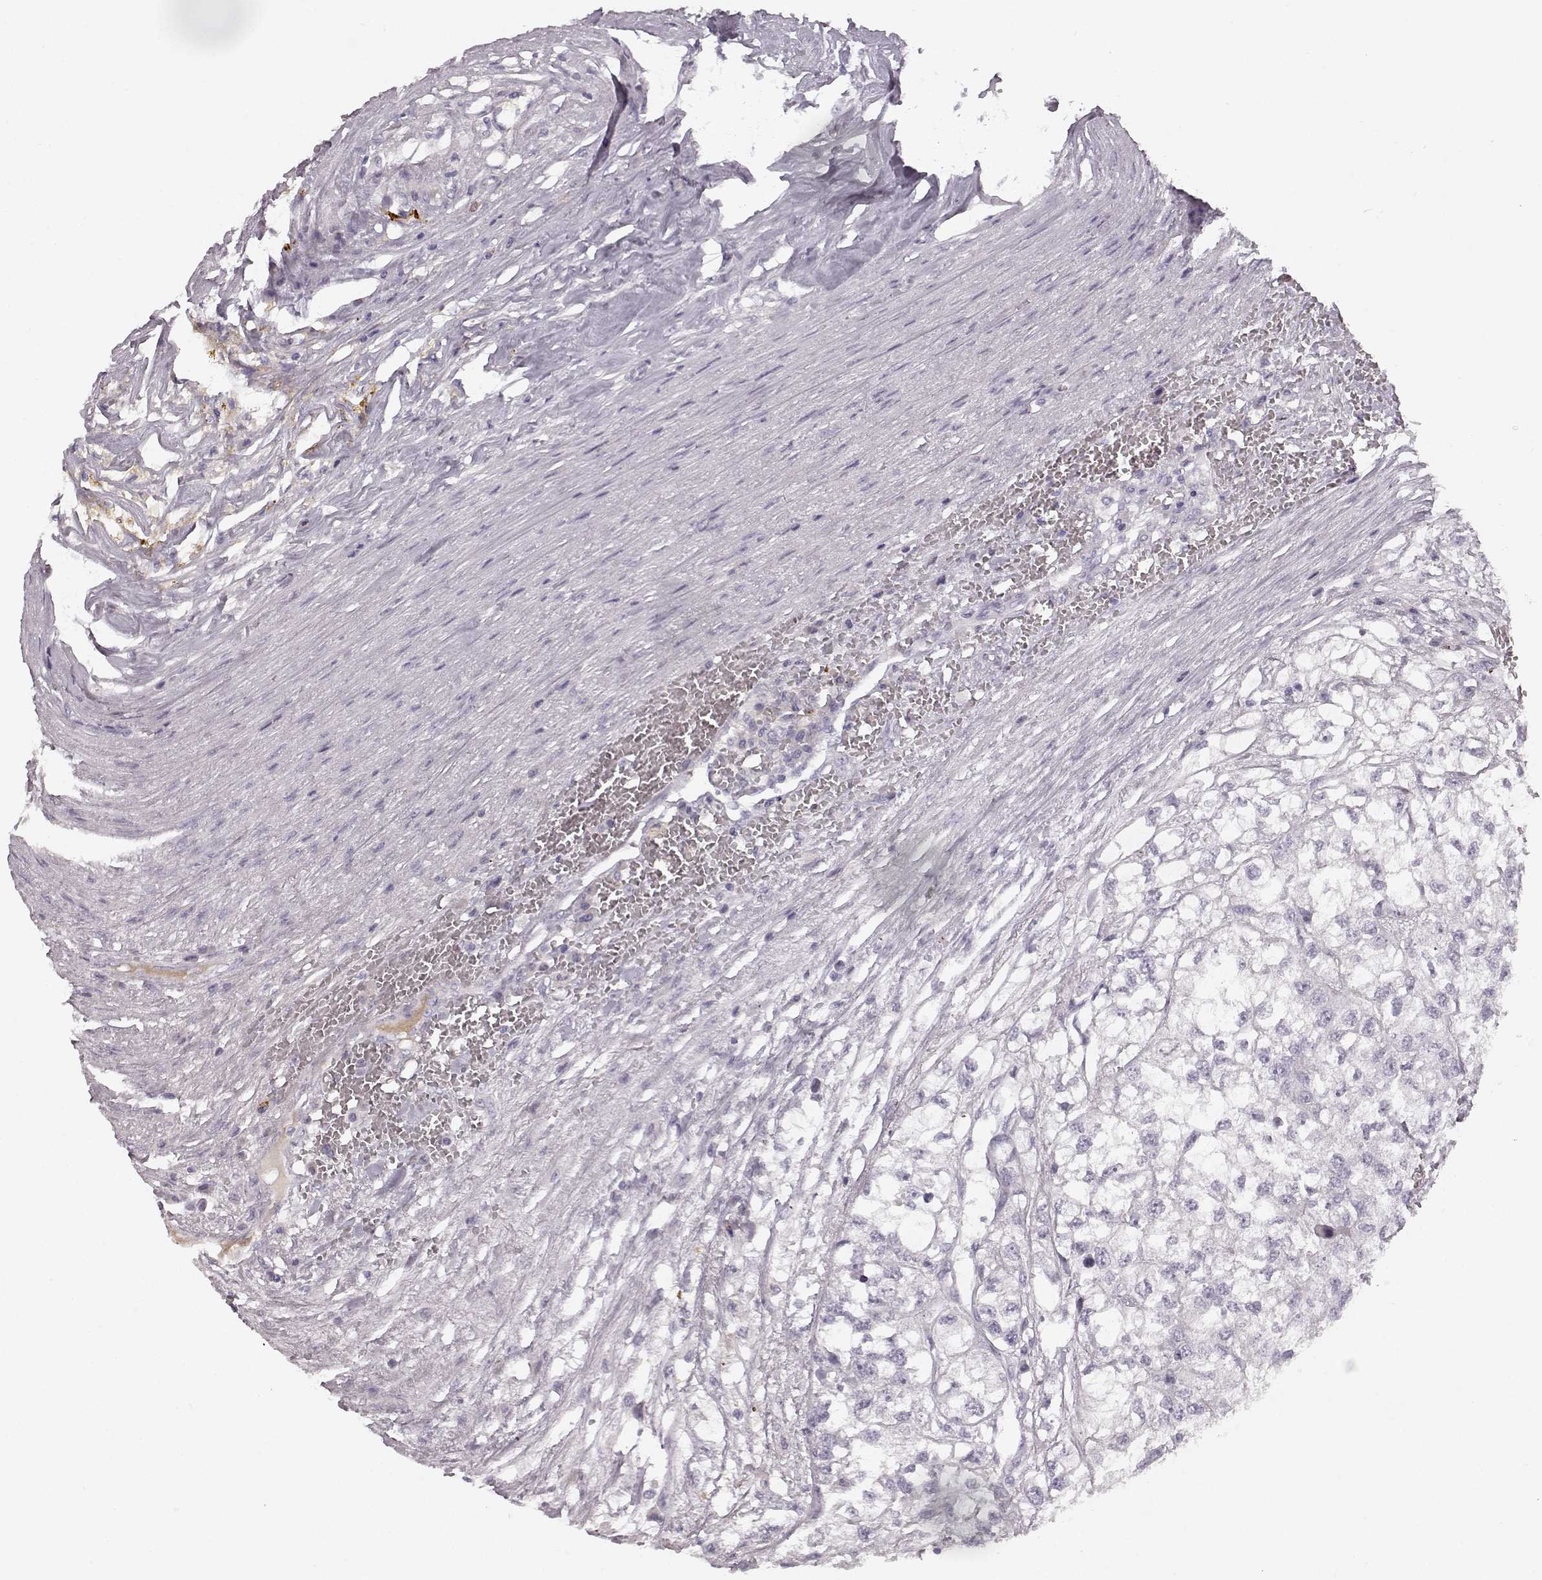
{"staining": {"intensity": "negative", "quantity": "none", "location": "none"}, "tissue": "renal cancer", "cell_type": "Tumor cells", "image_type": "cancer", "snomed": [{"axis": "morphology", "description": "Adenocarcinoma, NOS"}, {"axis": "topography", "description": "Kidney"}], "caption": "A high-resolution histopathology image shows IHC staining of renal cancer (adenocarcinoma), which shows no significant staining in tumor cells.", "gene": "KIAA0319", "patient": {"sex": "male", "age": 56}}